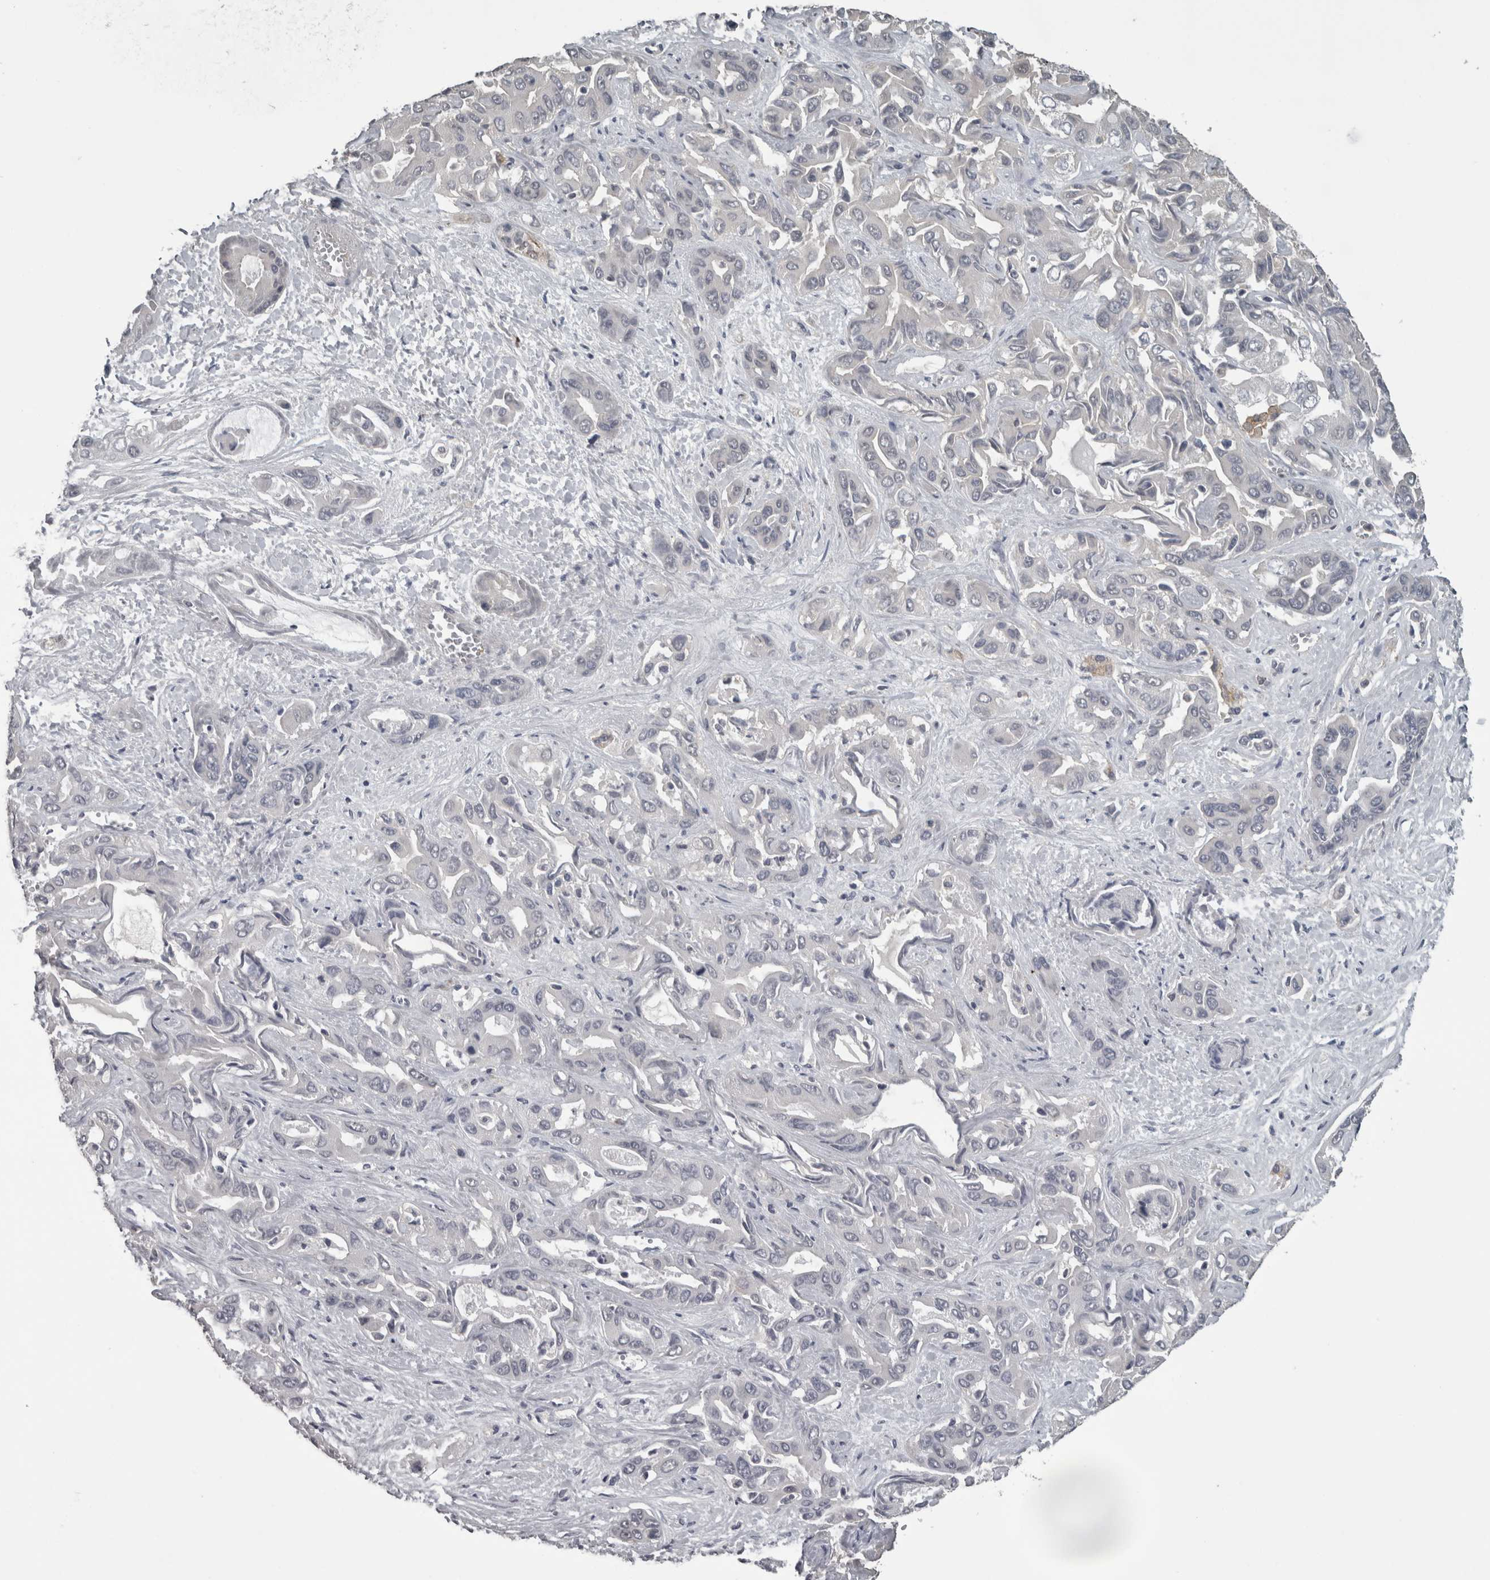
{"staining": {"intensity": "negative", "quantity": "none", "location": "none"}, "tissue": "liver cancer", "cell_type": "Tumor cells", "image_type": "cancer", "snomed": [{"axis": "morphology", "description": "Cholangiocarcinoma"}, {"axis": "topography", "description": "Liver"}], "caption": "This is an immunohistochemistry (IHC) image of human liver cholangiocarcinoma. There is no expression in tumor cells.", "gene": "PIK3AP1", "patient": {"sex": "female", "age": 52}}